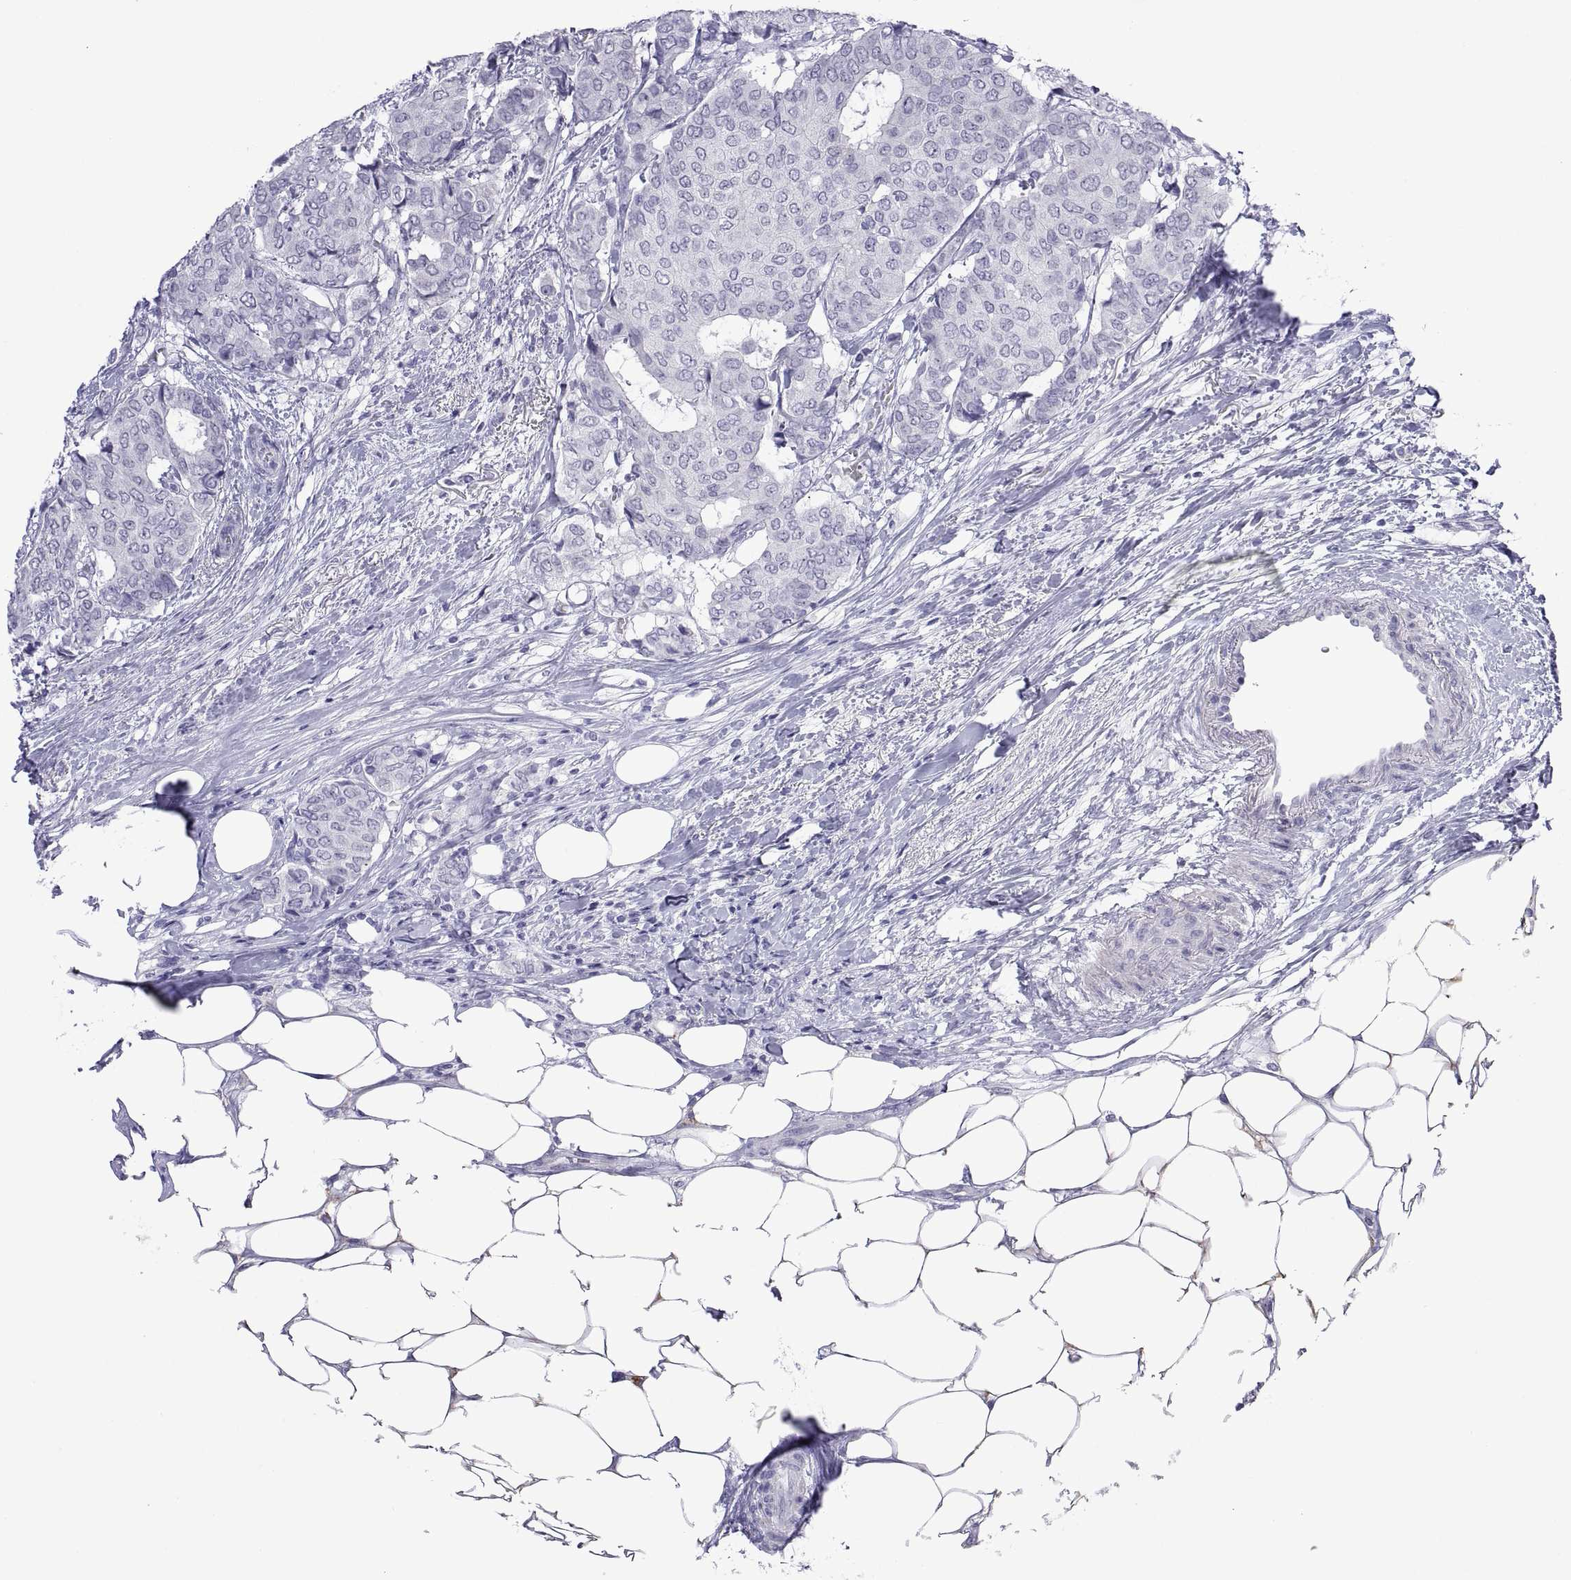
{"staining": {"intensity": "negative", "quantity": "none", "location": "none"}, "tissue": "breast cancer", "cell_type": "Tumor cells", "image_type": "cancer", "snomed": [{"axis": "morphology", "description": "Duct carcinoma"}, {"axis": "topography", "description": "Breast"}], "caption": "Photomicrograph shows no protein positivity in tumor cells of infiltrating ductal carcinoma (breast) tissue. (DAB (3,3'-diaminobenzidine) IHC, high magnification).", "gene": "VSX2", "patient": {"sex": "female", "age": 75}}